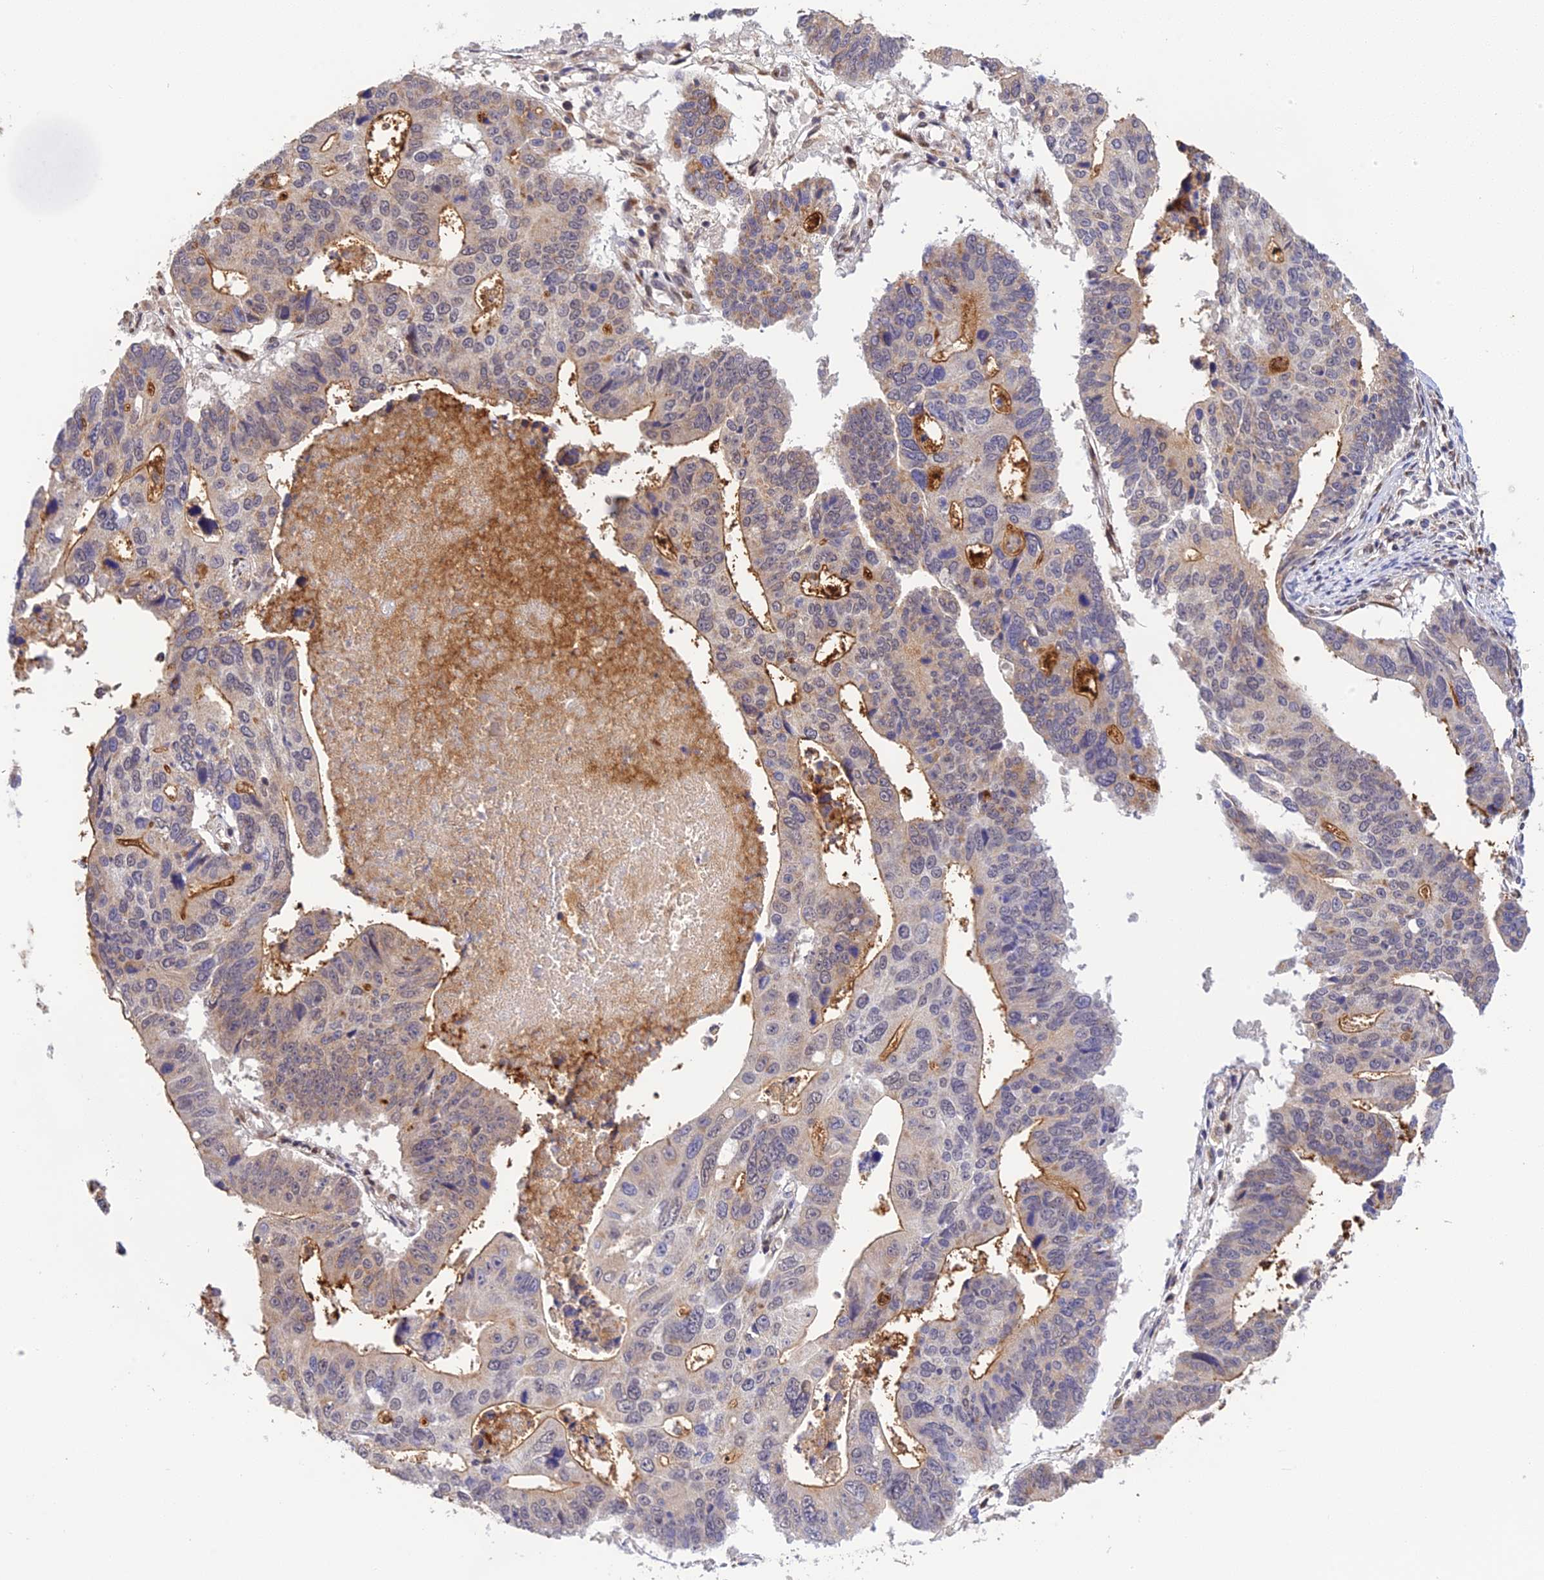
{"staining": {"intensity": "weak", "quantity": "25%-75%", "location": "cytoplasmic/membranous"}, "tissue": "stomach cancer", "cell_type": "Tumor cells", "image_type": "cancer", "snomed": [{"axis": "morphology", "description": "Adenocarcinoma, NOS"}, {"axis": "topography", "description": "Stomach"}], "caption": "Immunohistochemical staining of human stomach cancer shows low levels of weak cytoplasmic/membranous positivity in approximately 25%-75% of tumor cells.", "gene": "SNX17", "patient": {"sex": "male", "age": 59}}